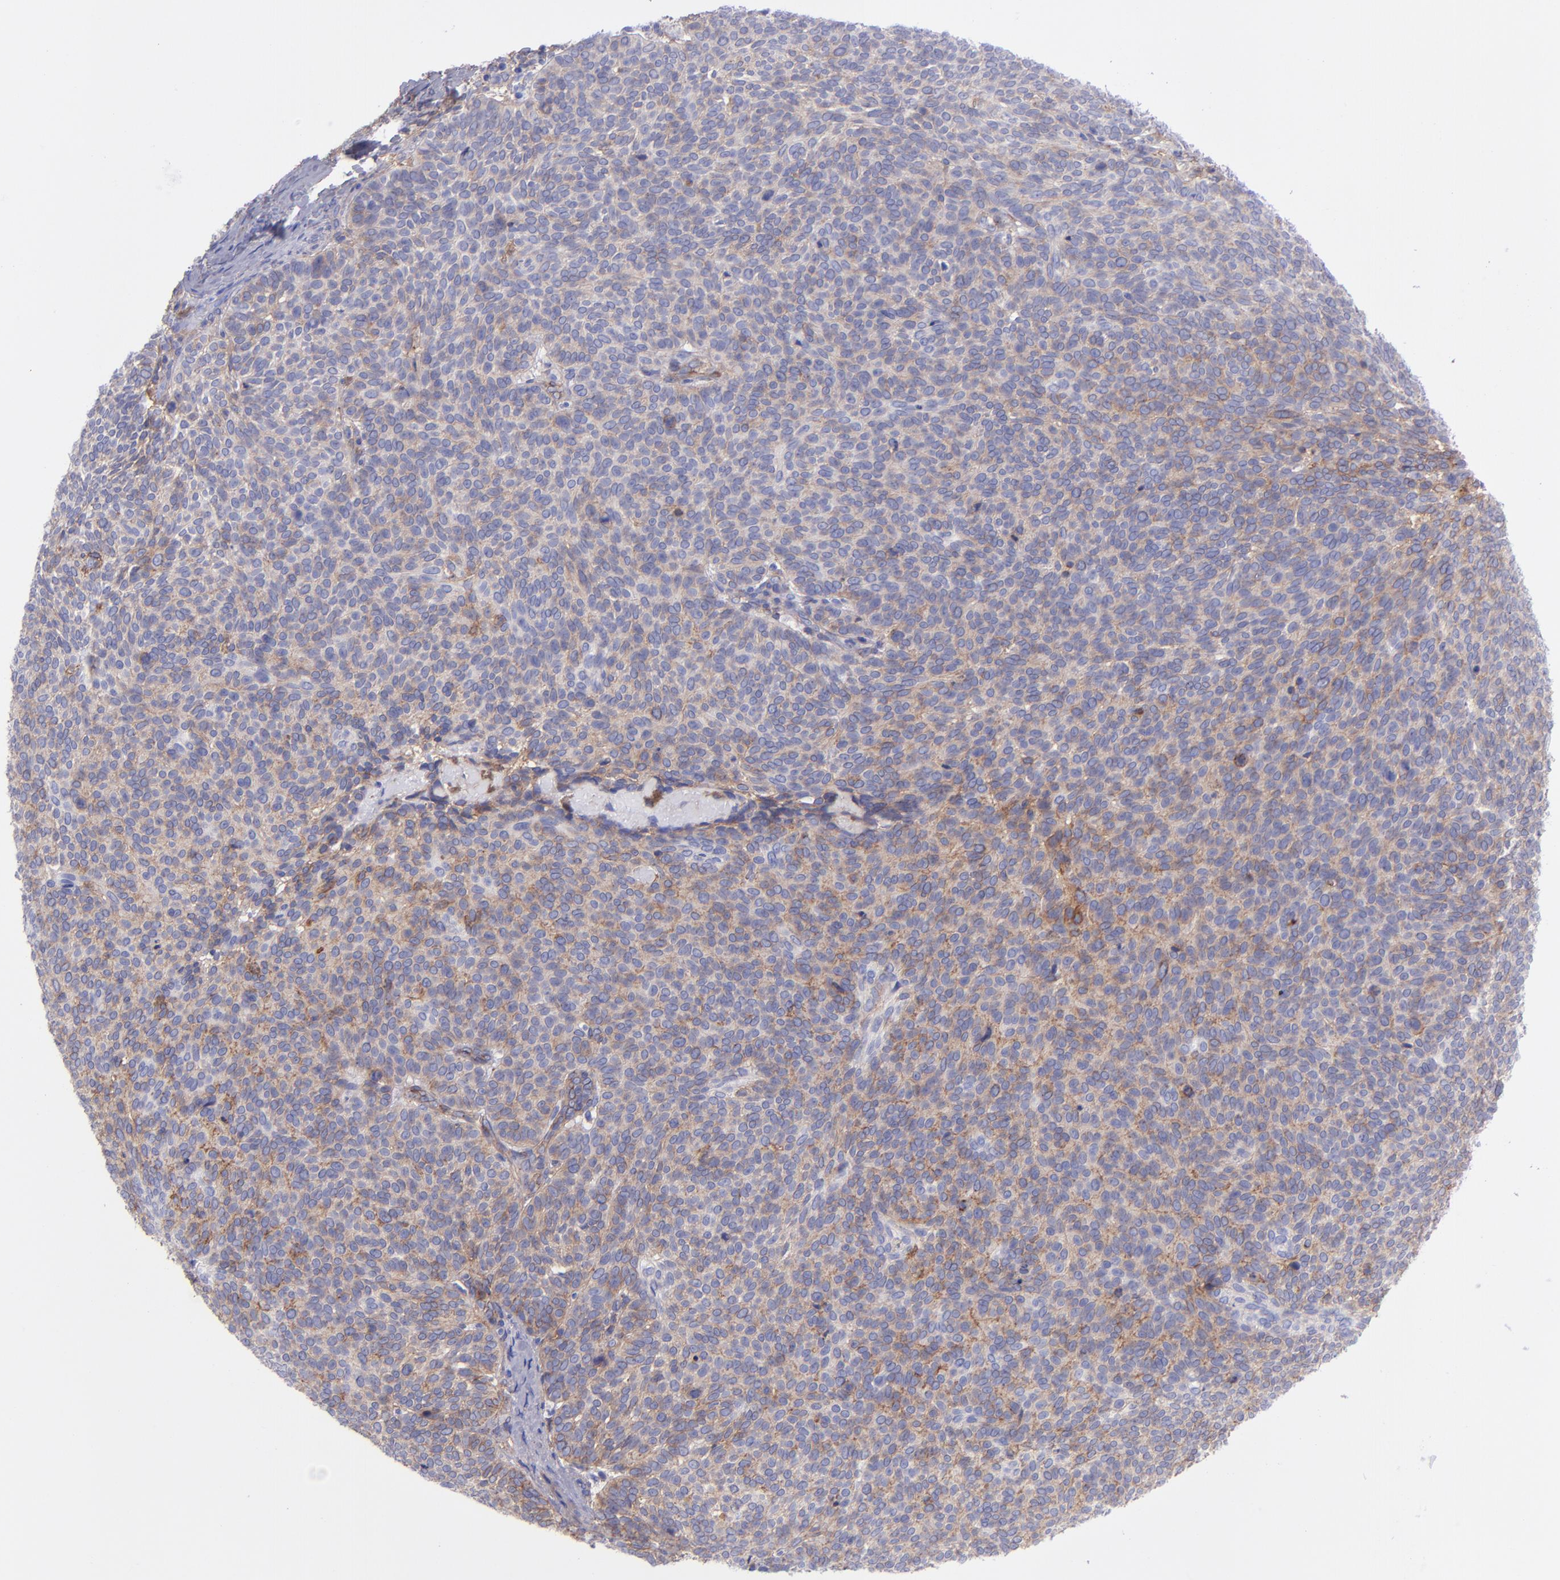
{"staining": {"intensity": "weak", "quantity": "<25%", "location": "cytoplasmic/membranous"}, "tissue": "skin cancer", "cell_type": "Tumor cells", "image_type": "cancer", "snomed": [{"axis": "morphology", "description": "Basal cell carcinoma"}, {"axis": "topography", "description": "Skin"}], "caption": "There is no significant staining in tumor cells of skin basal cell carcinoma. The staining is performed using DAB (3,3'-diaminobenzidine) brown chromogen with nuclei counter-stained in using hematoxylin.", "gene": "ITGAV", "patient": {"sex": "male", "age": 63}}